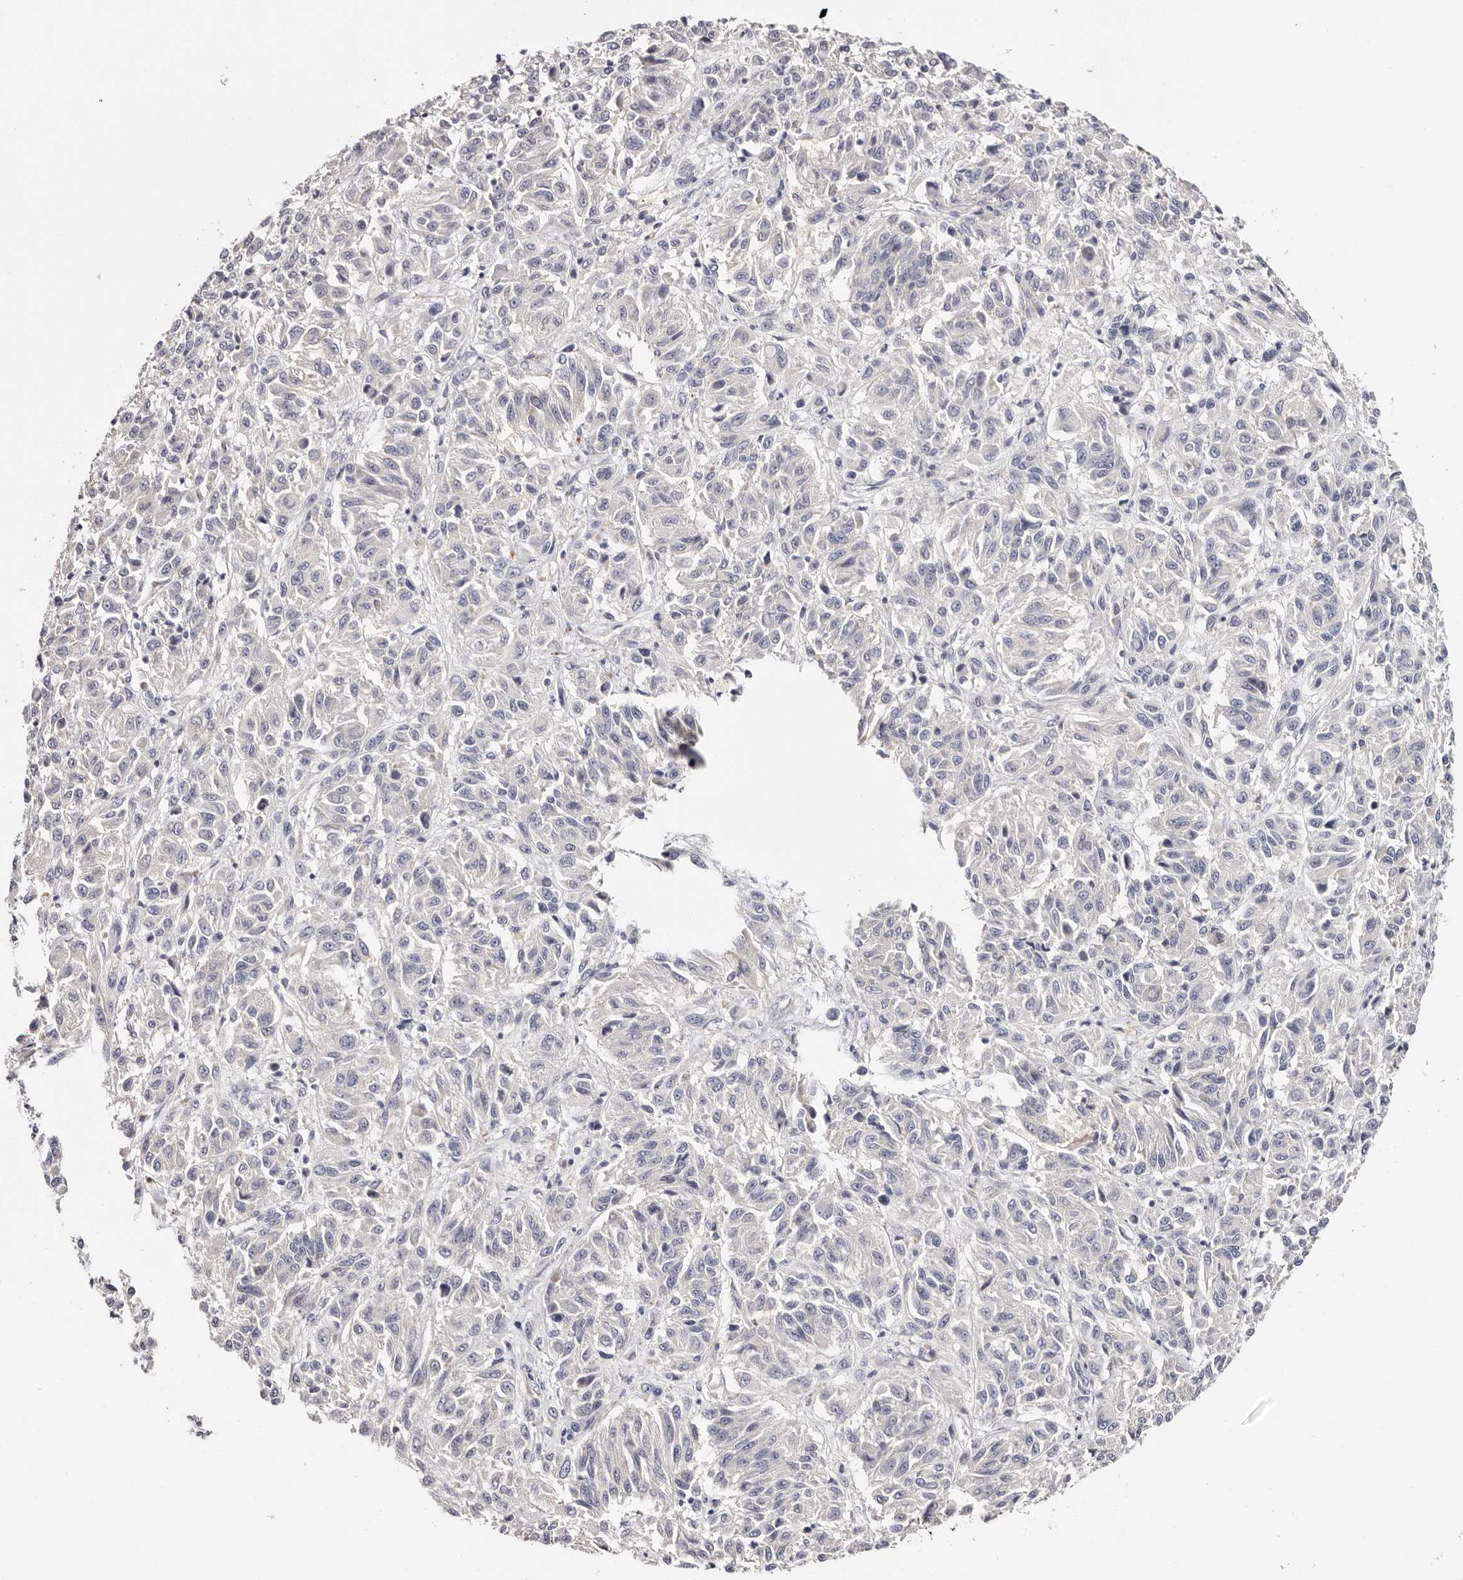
{"staining": {"intensity": "negative", "quantity": "none", "location": "none"}, "tissue": "melanoma", "cell_type": "Tumor cells", "image_type": "cancer", "snomed": [{"axis": "morphology", "description": "Malignant melanoma, Metastatic site"}, {"axis": "topography", "description": "Lung"}], "caption": "Immunohistochemistry (IHC) of human malignant melanoma (metastatic site) exhibits no expression in tumor cells.", "gene": "ROM1", "patient": {"sex": "male", "age": 64}}